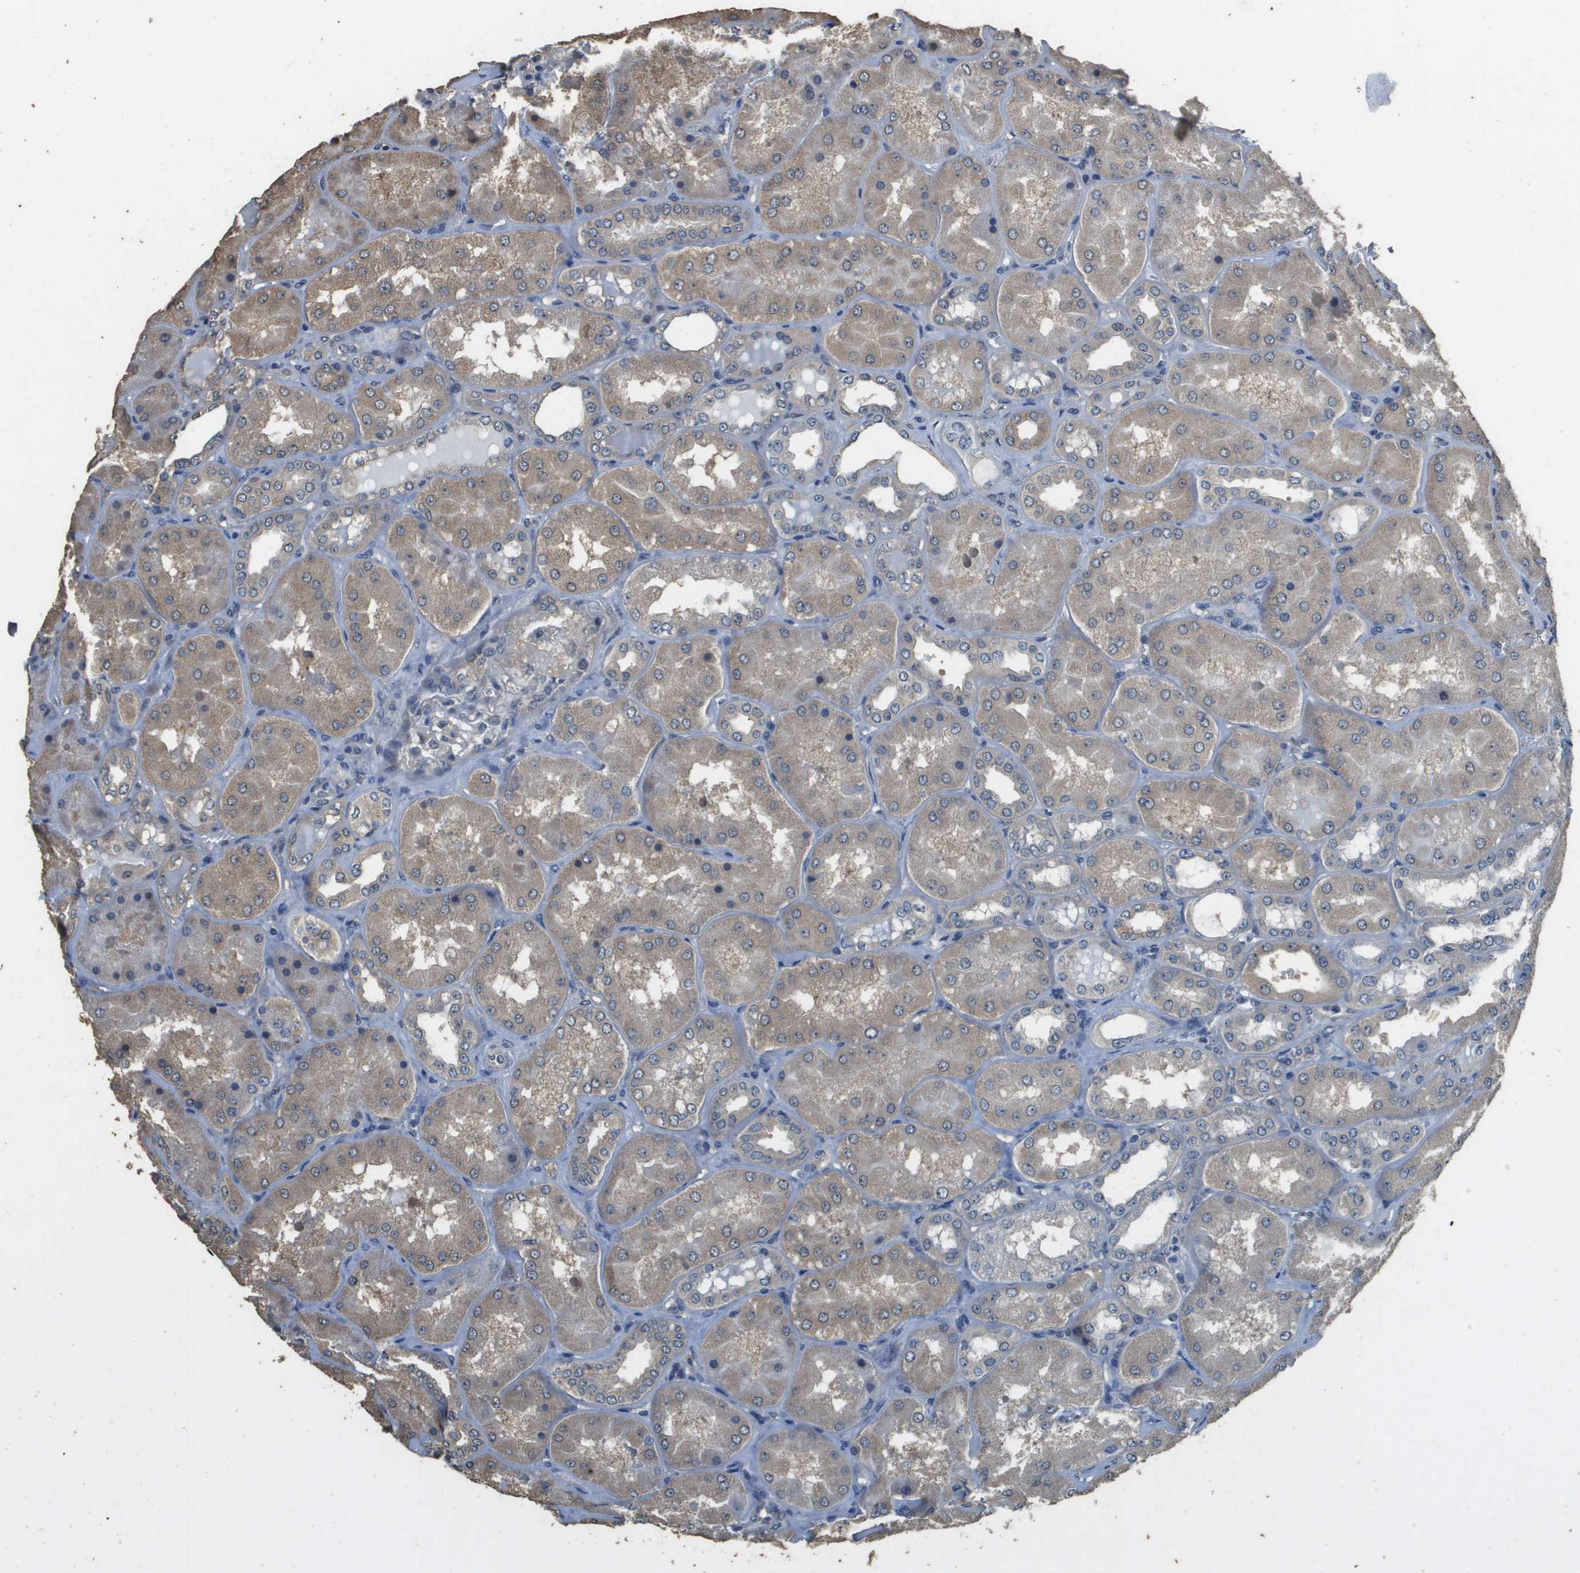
{"staining": {"intensity": "negative", "quantity": "none", "location": "none"}, "tissue": "kidney", "cell_type": "Cells in glomeruli", "image_type": "normal", "snomed": [{"axis": "morphology", "description": "Normal tissue, NOS"}, {"axis": "topography", "description": "Kidney"}], "caption": "Immunohistochemical staining of unremarkable kidney shows no significant expression in cells in glomeruli.", "gene": "RAB6B", "patient": {"sex": "female", "age": 56}}